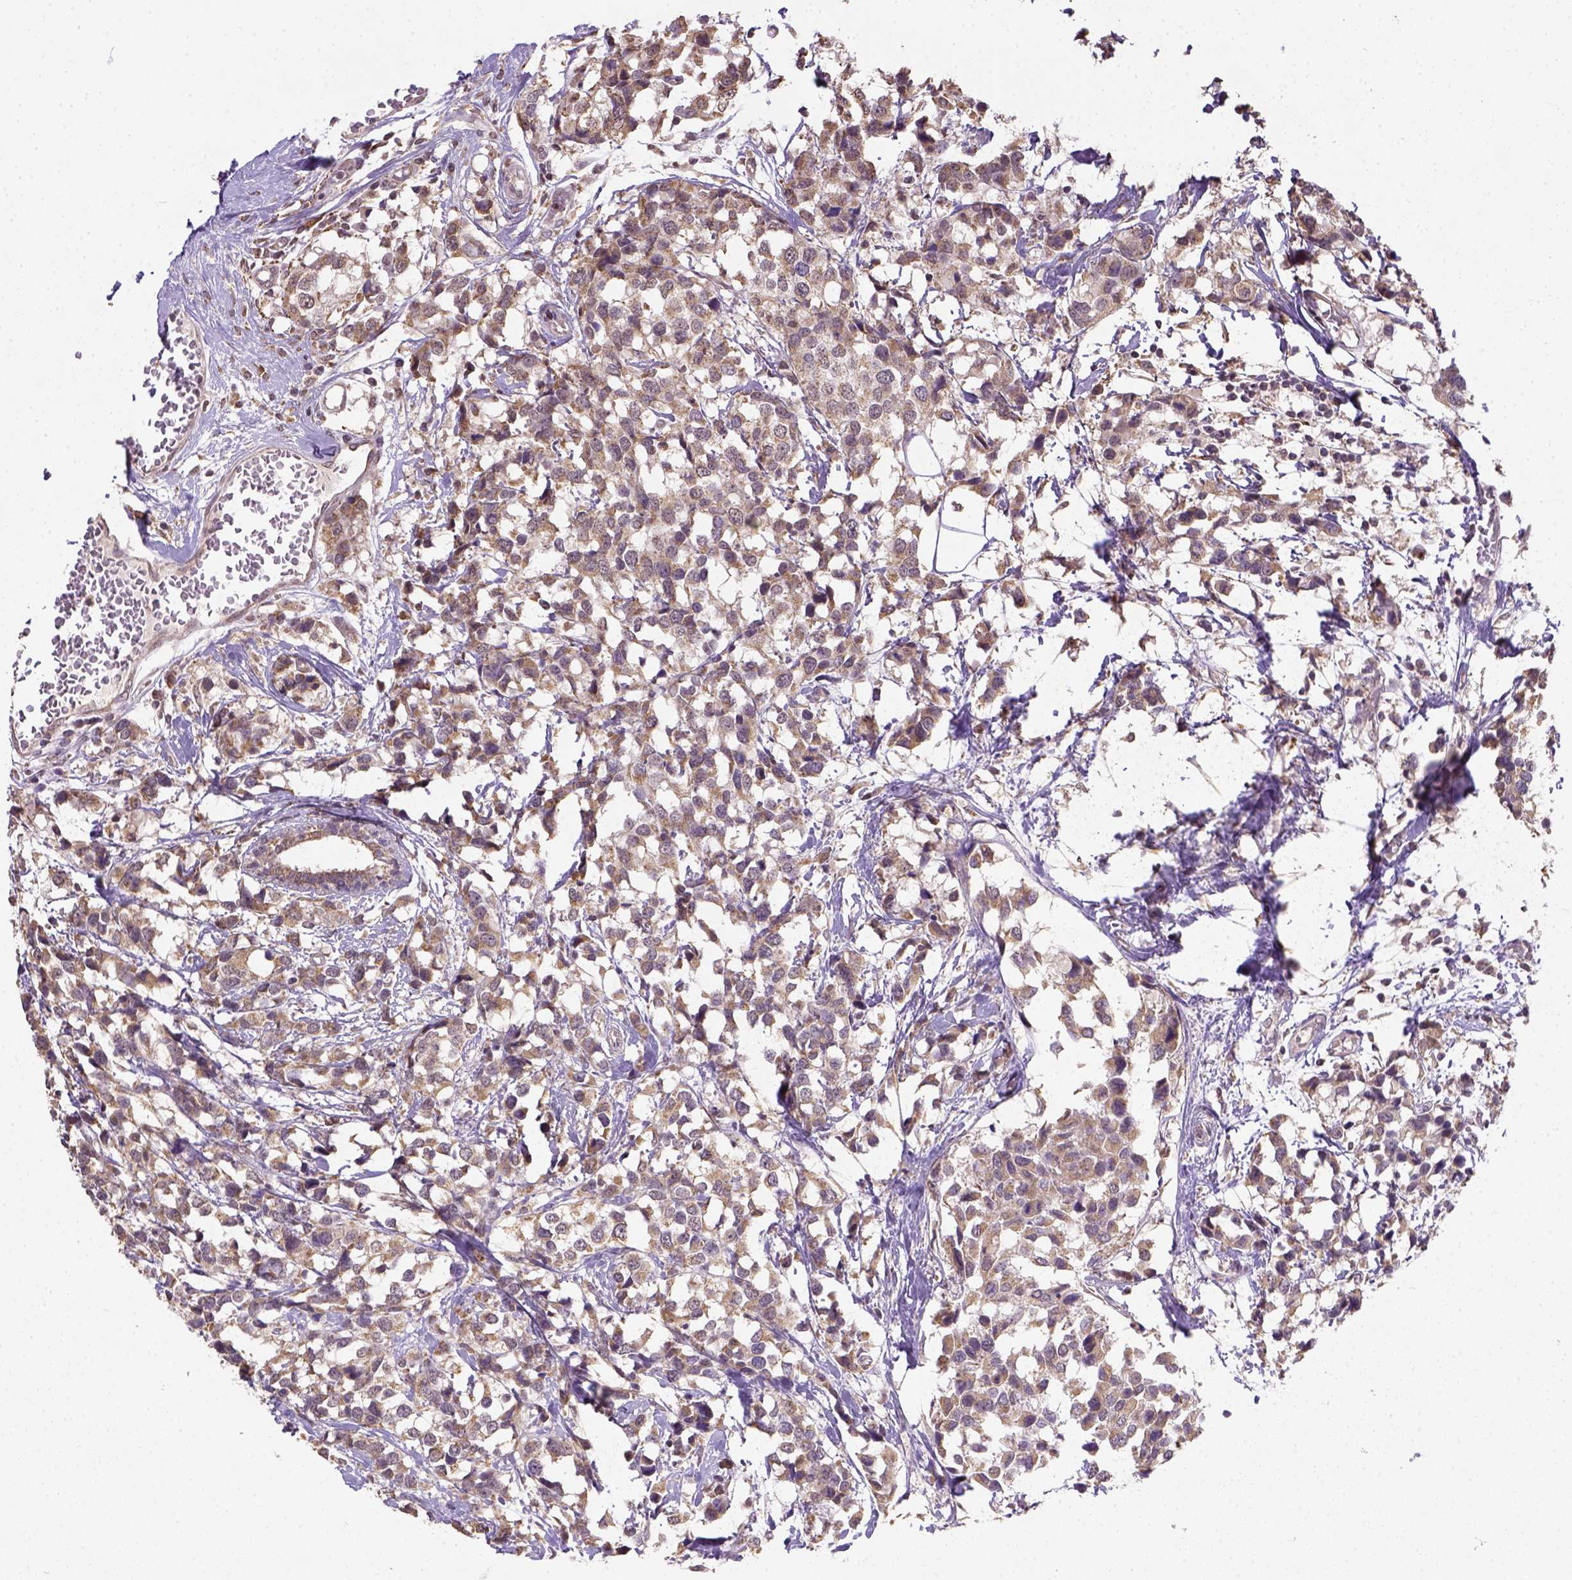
{"staining": {"intensity": "moderate", "quantity": ">75%", "location": "cytoplasmic/membranous"}, "tissue": "breast cancer", "cell_type": "Tumor cells", "image_type": "cancer", "snomed": [{"axis": "morphology", "description": "Lobular carcinoma"}, {"axis": "topography", "description": "Breast"}], "caption": "Human lobular carcinoma (breast) stained for a protein (brown) reveals moderate cytoplasmic/membranous positive expression in approximately >75% of tumor cells.", "gene": "NUDT10", "patient": {"sex": "female", "age": 59}}